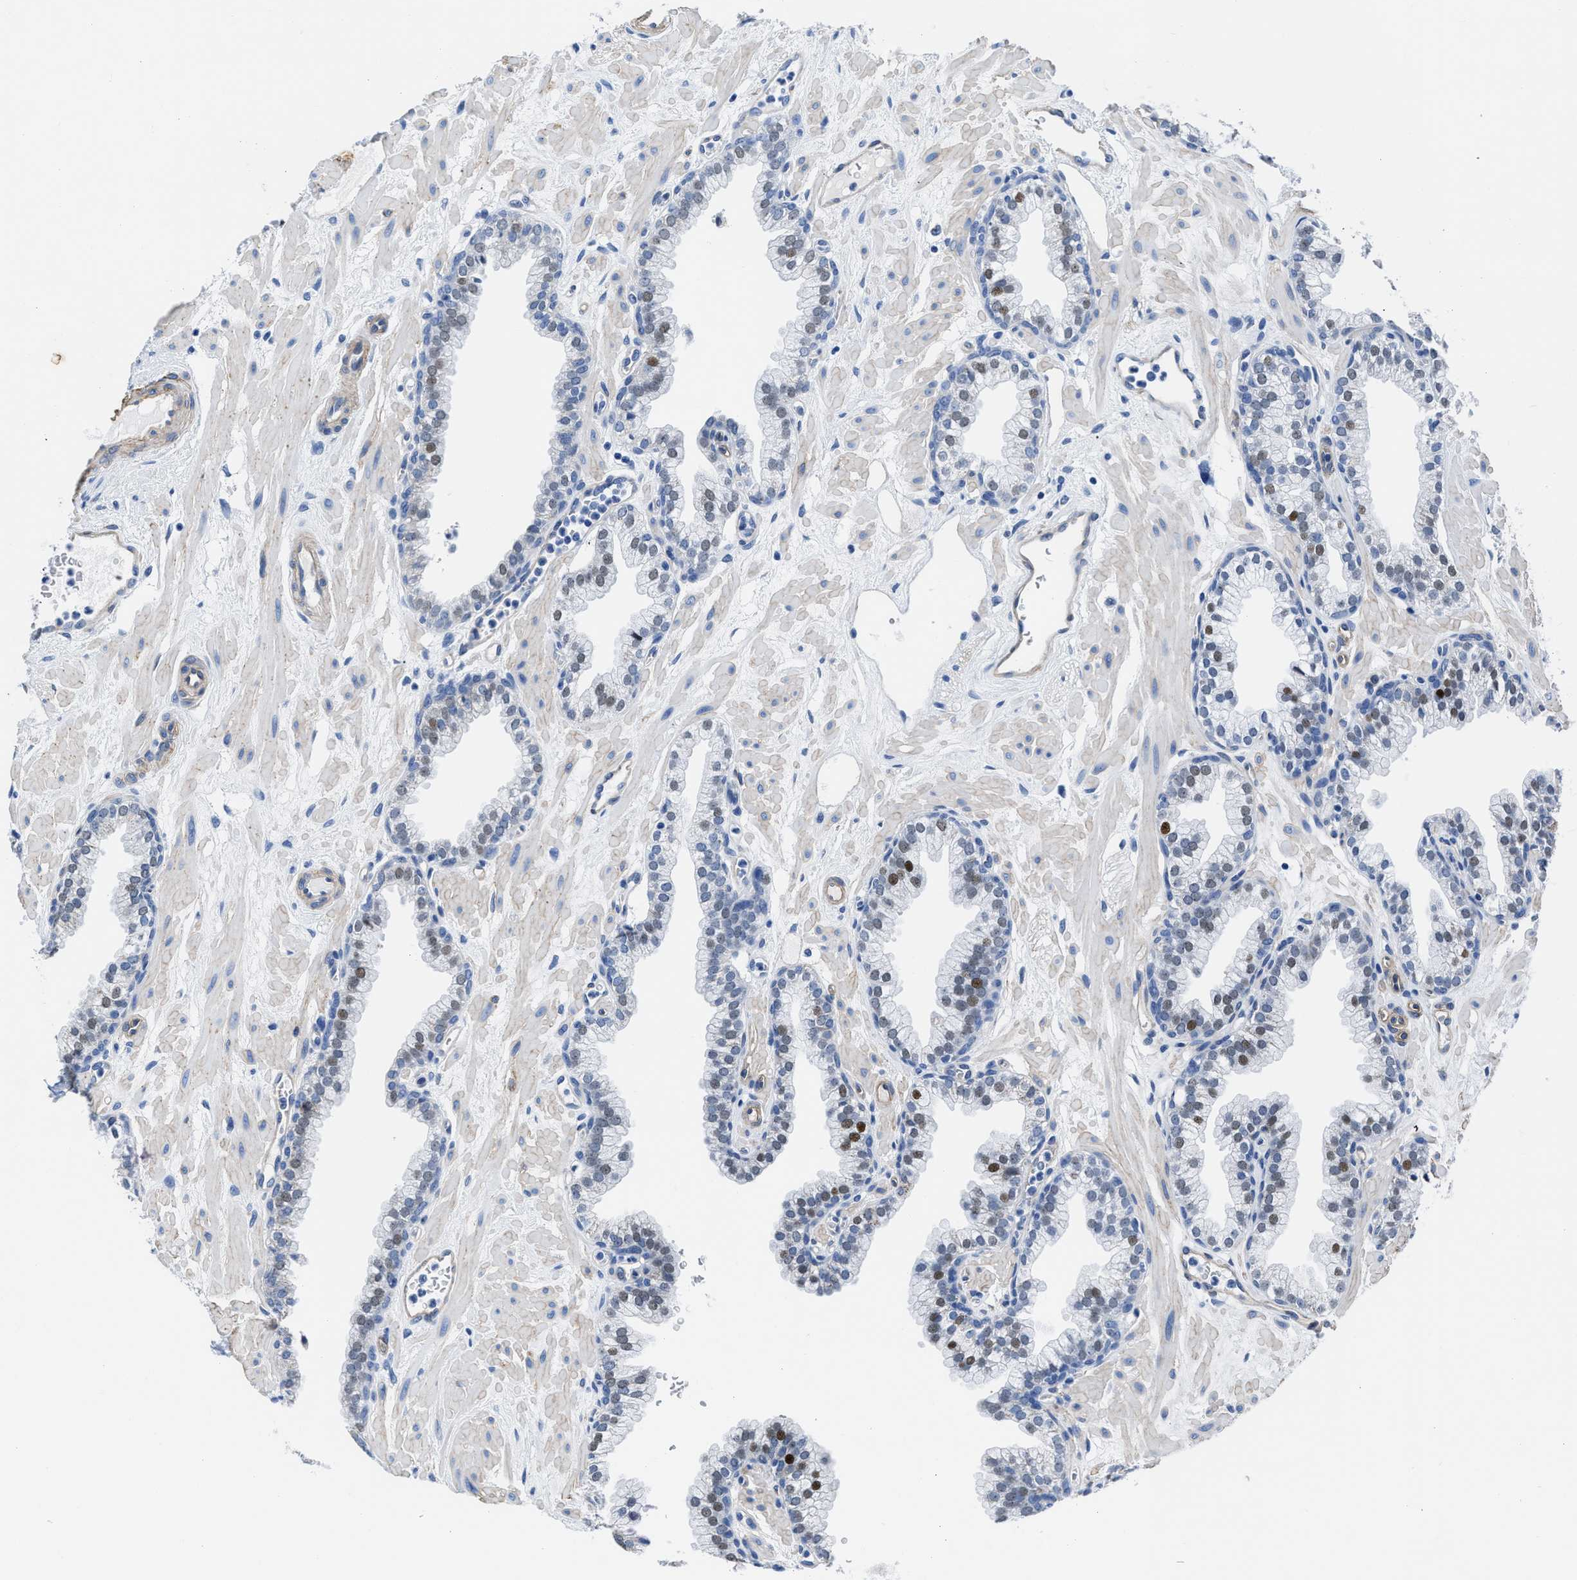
{"staining": {"intensity": "moderate", "quantity": "<25%", "location": "nuclear"}, "tissue": "prostate", "cell_type": "Glandular cells", "image_type": "normal", "snomed": [{"axis": "morphology", "description": "Normal tissue, NOS"}, {"axis": "morphology", "description": "Urothelial carcinoma, Low grade"}, {"axis": "topography", "description": "Urinary bladder"}, {"axis": "topography", "description": "Prostate"}], "caption": "Immunohistochemical staining of benign prostate reveals <25% levels of moderate nuclear protein positivity in approximately <25% of glandular cells. (Stains: DAB (3,3'-diaminobenzidine) in brown, nuclei in blue, Microscopy: brightfield microscopy at high magnification).", "gene": "KCNMB3", "patient": {"sex": "male", "age": 60}}